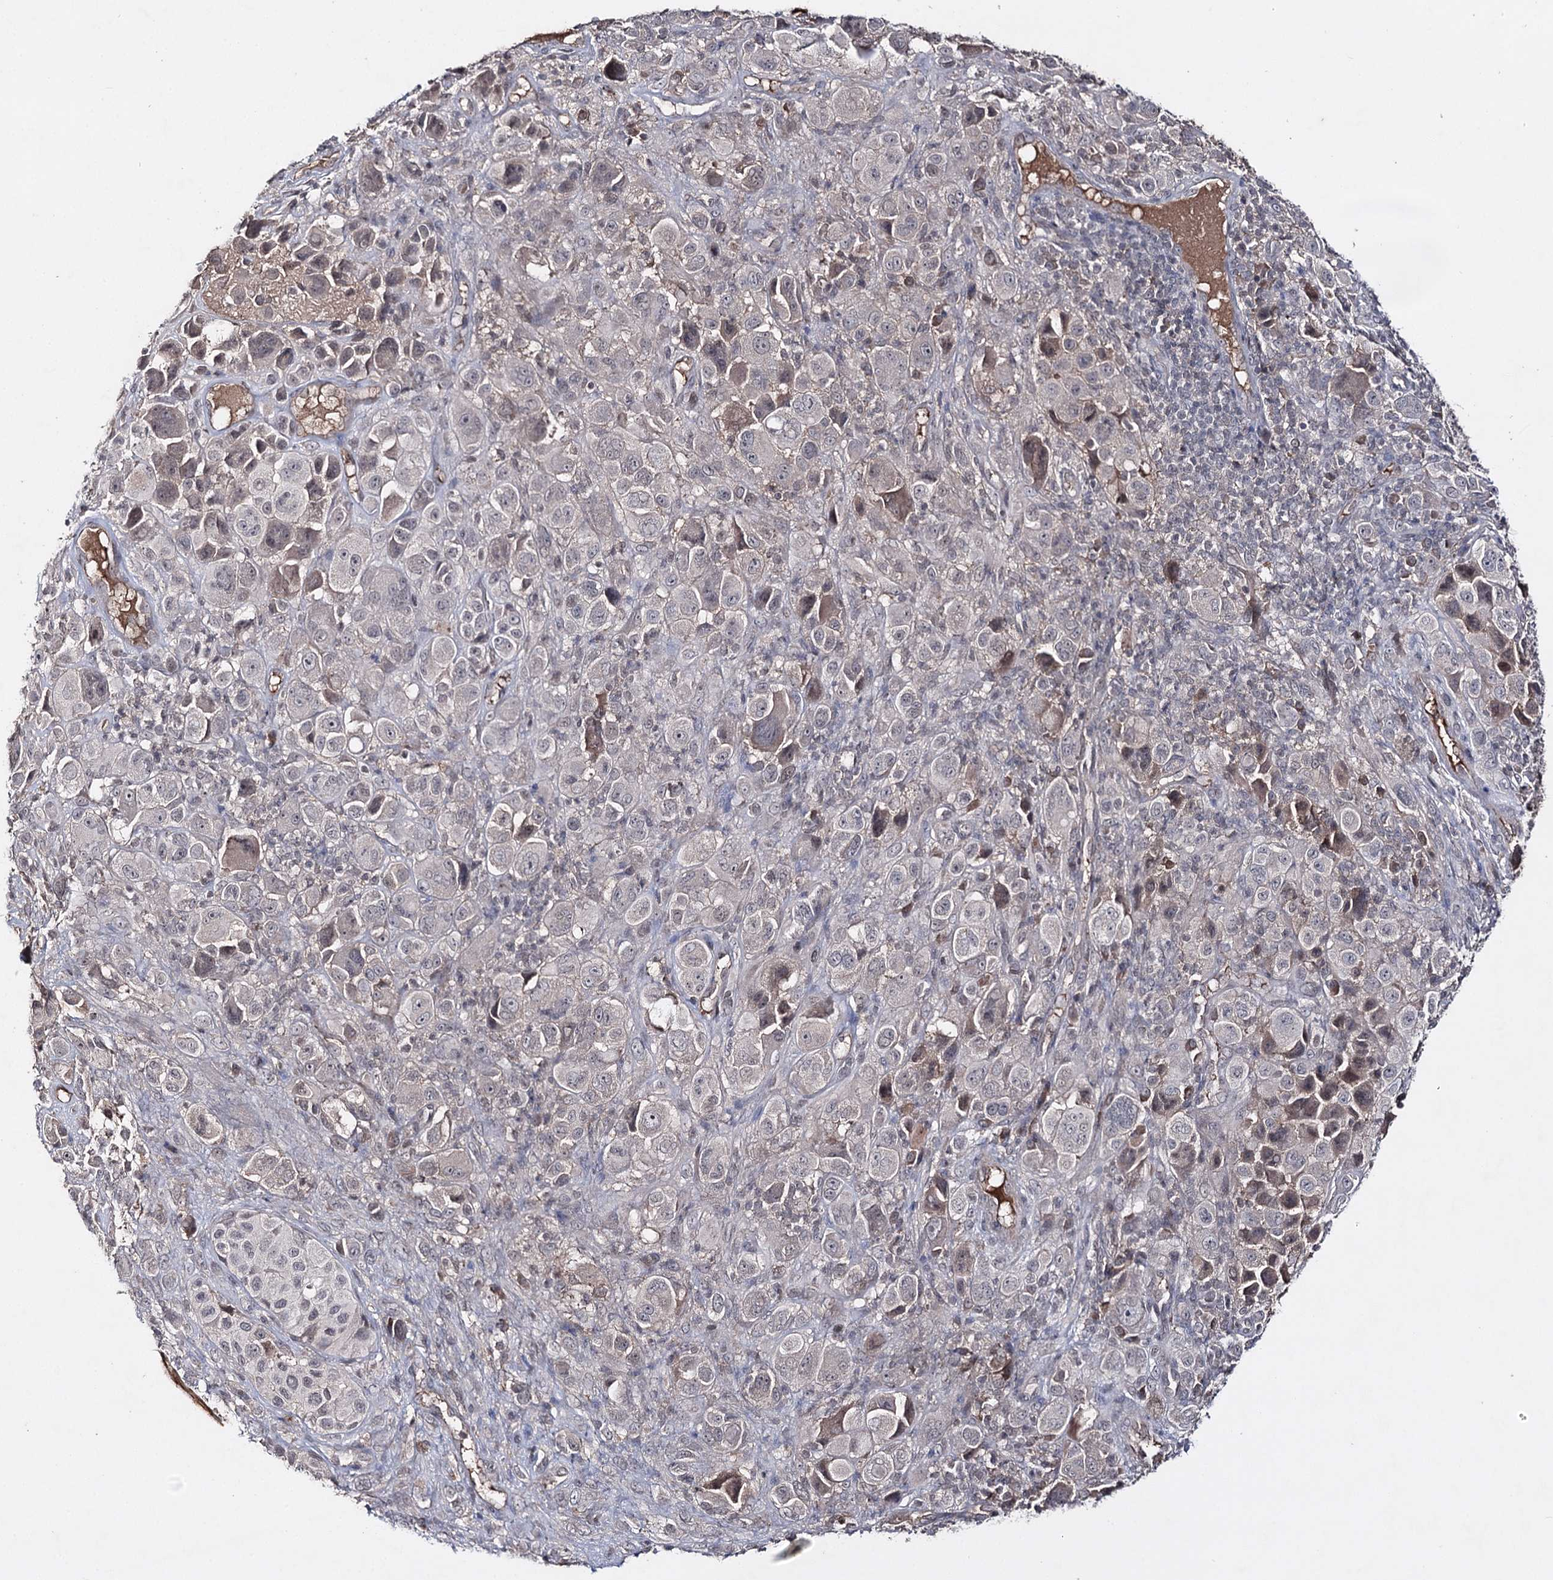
{"staining": {"intensity": "negative", "quantity": "none", "location": "none"}, "tissue": "melanoma", "cell_type": "Tumor cells", "image_type": "cancer", "snomed": [{"axis": "morphology", "description": "Malignant melanoma, NOS"}, {"axis": "topography", "description": "Skin of trunk"}], "caption": "The micrograph exhibits no significant staining in tumor cells of melanoma.", "gene": "SYNGR3", "patient": {"sex": "male", "age": 71}}